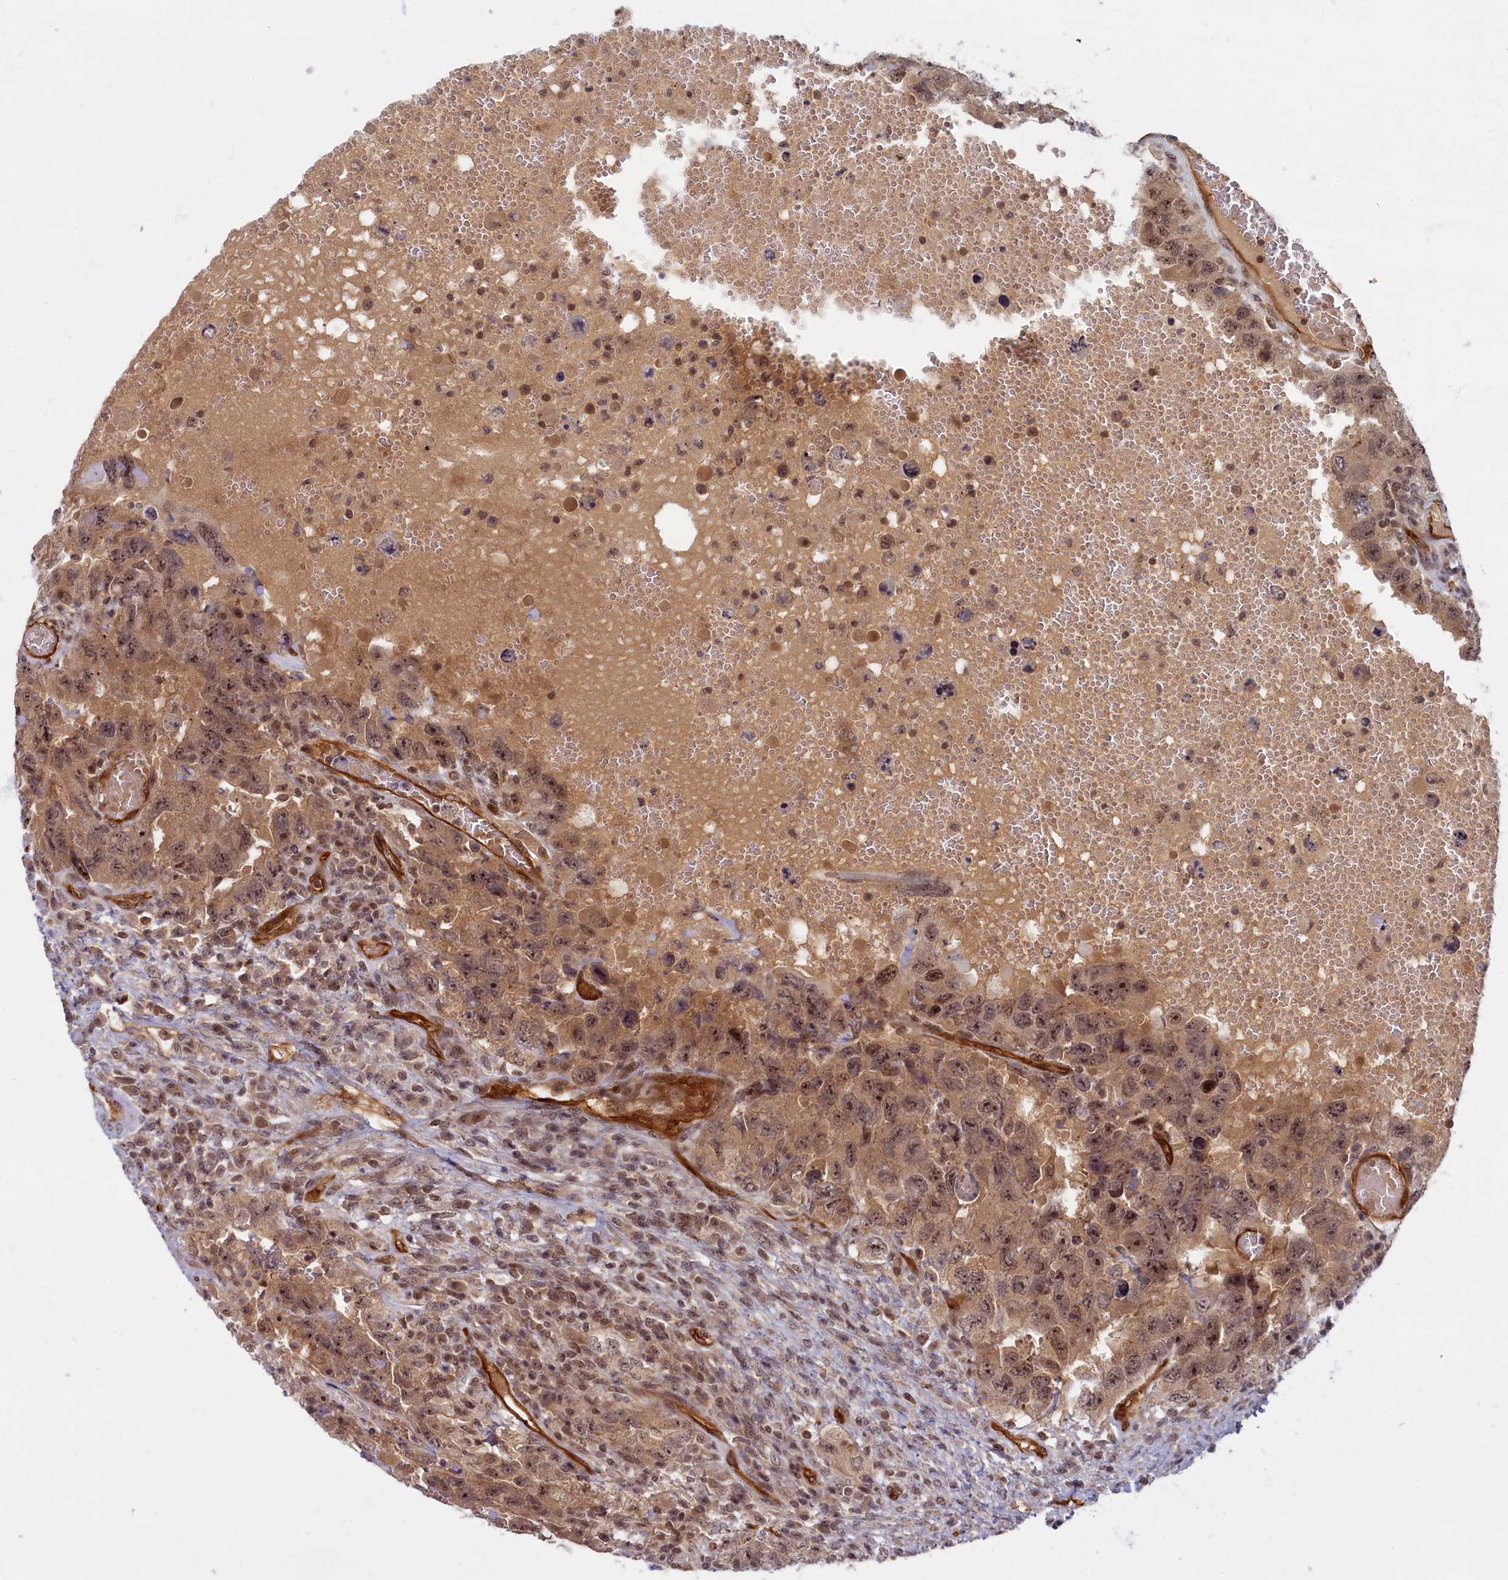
{"staining": {"intensity": "moderate", "quantity": ">75%", "location": "nuclear"}, "tissue": "testis cancer", "cell_type": "Tumor cells", "image_type": "cancer", "snomed": [{"axis": "morphology", "description": "Carcinoma, Embryonal, NOS"}, {"axis": "topography", "description": "Testis"}], "caption": "High-magnification brightfield microscopy of testis embryonal carcinoma stained with DAB (brown) and counterstained with hematoxylin (blue). tumor cells exhibit moderate nuclear expression is identified in approximately>75% of cells. The staining was performed using DAB, with brown indicating positive protein expression. Nuclei are stained blue with hematoxylin.", "gene": "SNRK", "patient": {"sex": "male", "age": 26}}